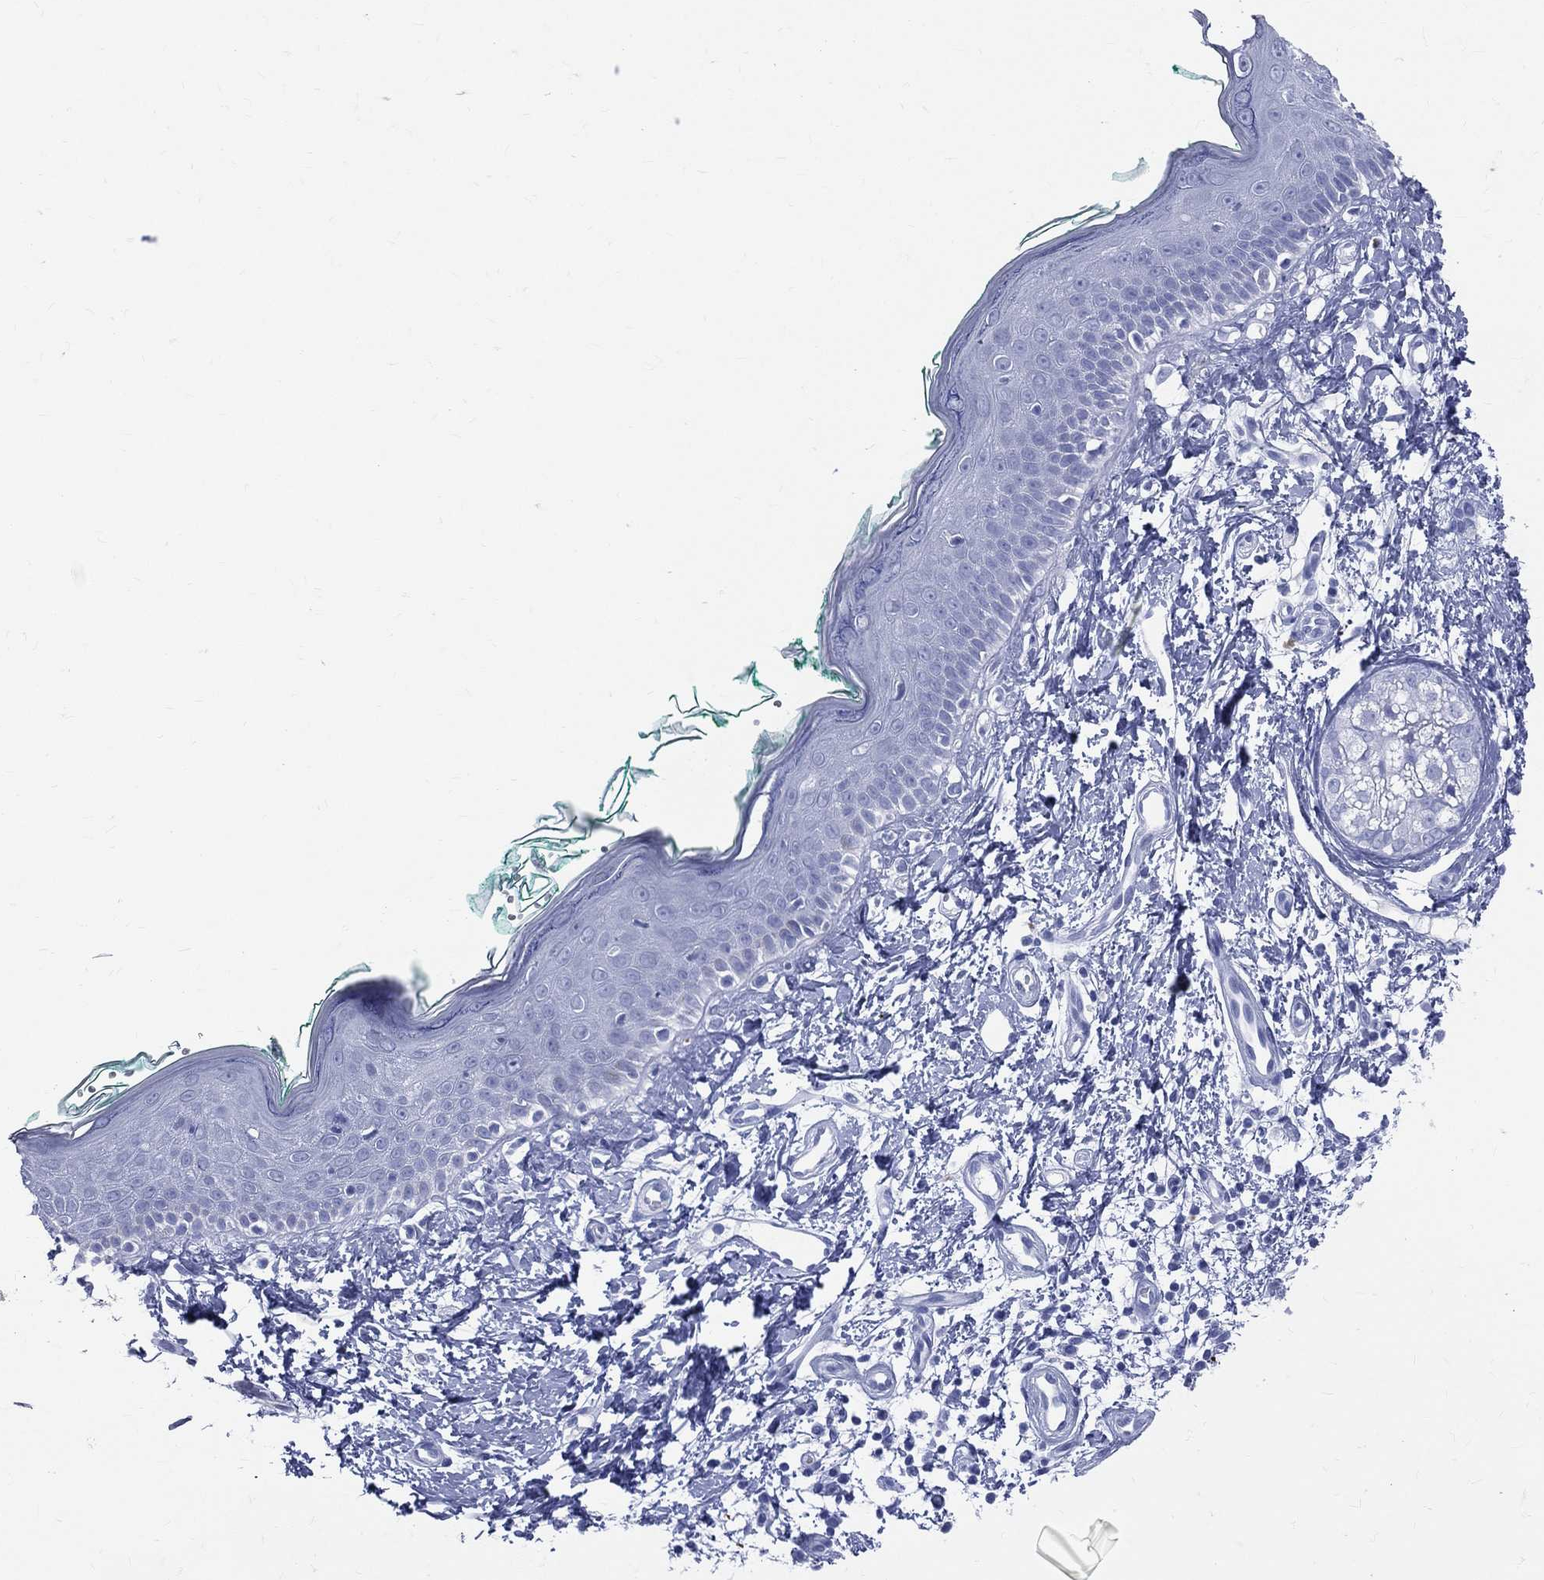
{"staining": {"intensity": "negative", "quantity": "none", "location": "none"}, "tissue": "skin", "cell_type": "Fibroblasts", "image_type": "normal", "snomed": [{"axis": "morphology", "description": "Normal tissue, NOS"}, {"axis": "morphology", "description": "Basal cell carcinoma"}, {"axis": "topography", "description": "Skin"}], "caption": "High power microscopy photomicrograph of an immunohistochemistry photomicrograph of normal skin, revealing no significant staining in fibroblasts.", "gene": "SYP", "patient": {"sex": "male", "age": 33}}